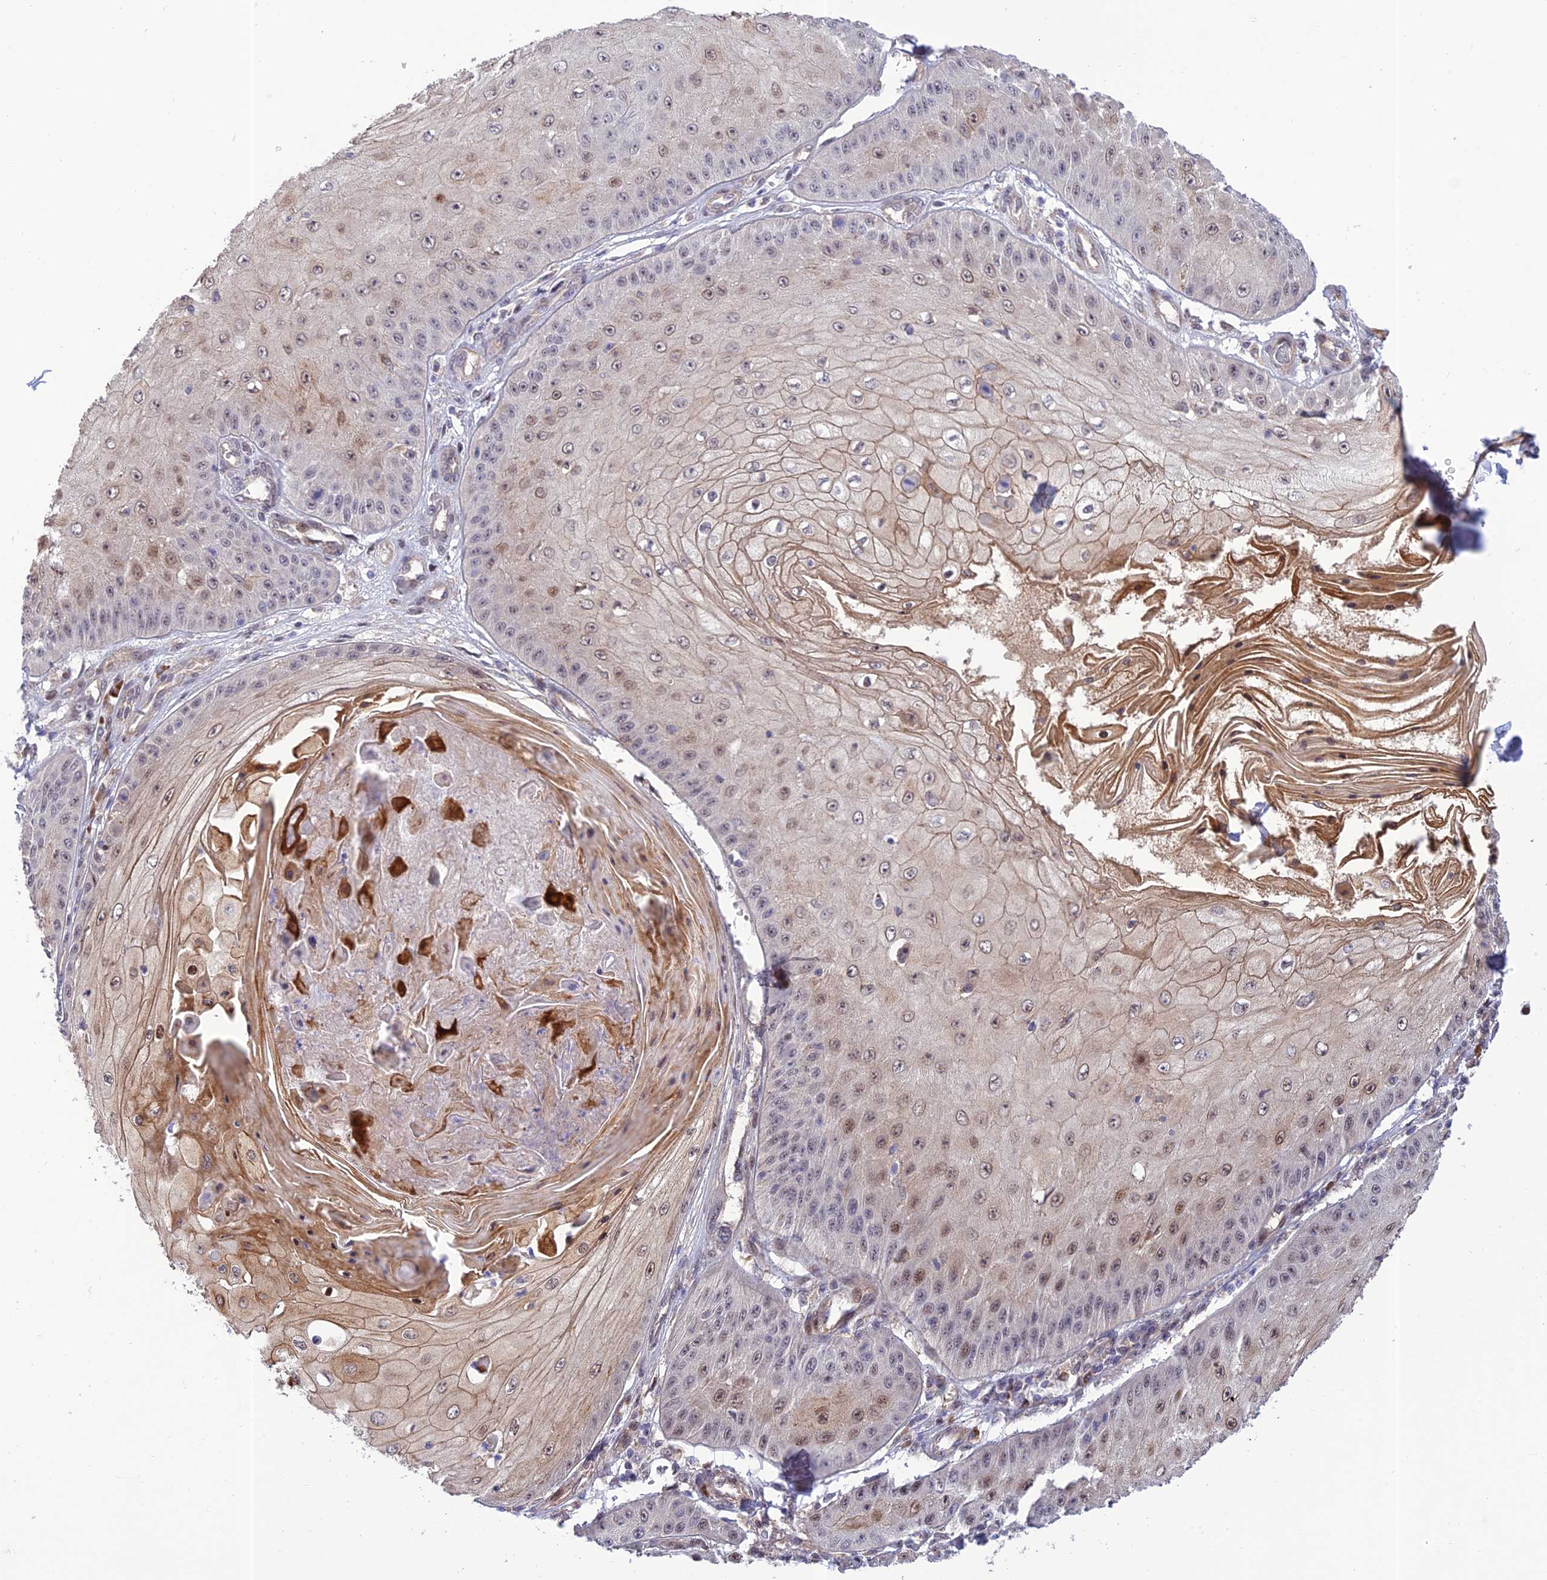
{"staining": {"intensity": "weak", "quantity": "25%-75%", "location": "nuclear"}, "tissue": "skin cancer", "cell_type": "Tumor cells", "image_type": "cancer", "snomed": [{"axis": "morphology", "description": "Squamous cell carcinoma, NOS"}, {"axis": "topography", "description": "Skin"}], "caption": "Protein analysis of skin cancer (squamous cell carcinoma) tissue displays weak nuclear positivity in approximately 25%-75% of tumor cells.", "gene": "ZNF584", "patient": {"sex": "male", "age": 70}}